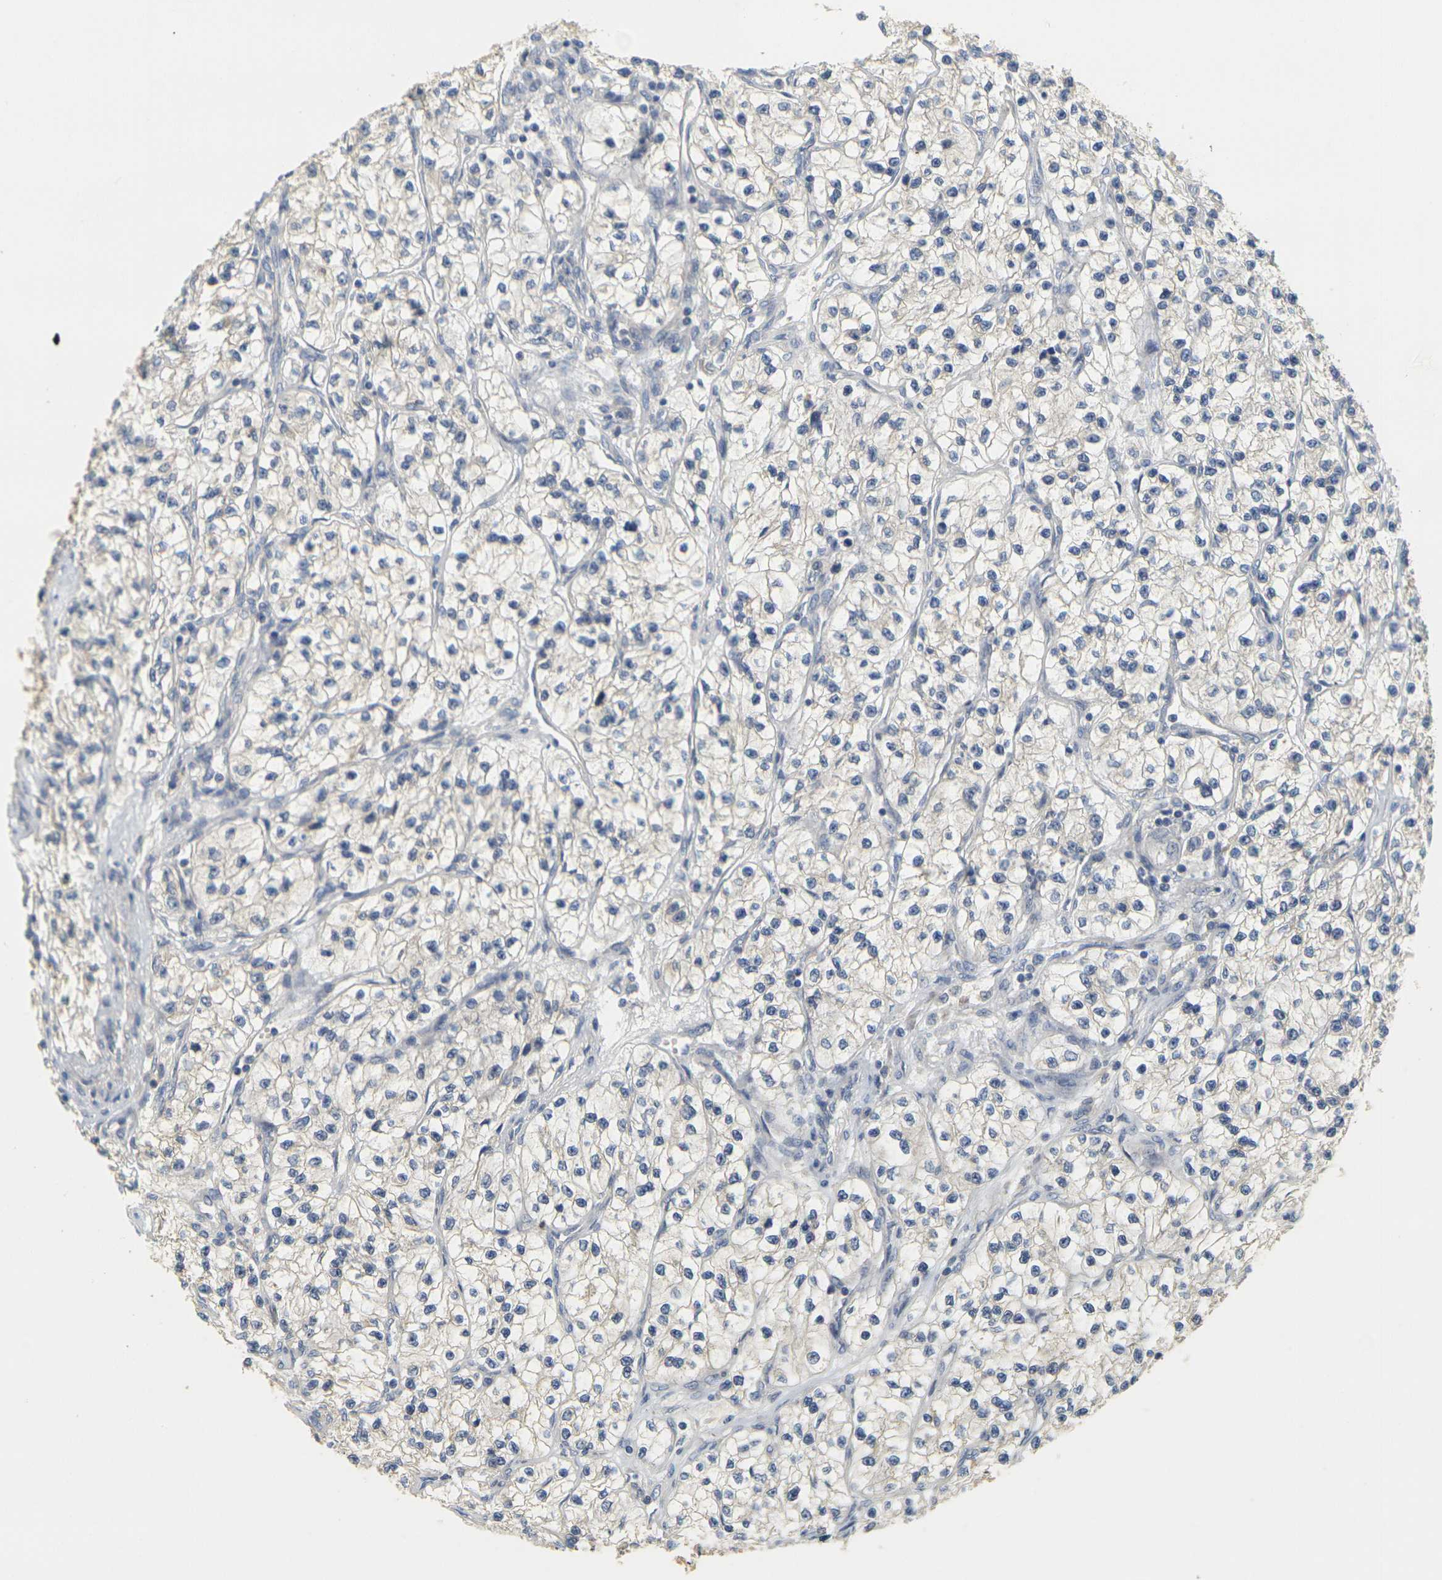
{"staining": {"intensity": "negative", "quantity": "none", "location": "none"}, "tissue": "renal cancer", "cell_type": "Tumor cells", "image_type": "cancer", "snomed": [{"axis": "morphology", "description": "Adenocarcinoma, NOS"}, {"axis": "topography", "description": "Kidney"}], "caption": "The IHC histopathology image has no significant expression in tumor cells of adenocarcinoma (renal) tissue.", "gene": "GDAP1", "patient": {"sex": "female", "age": 57}}